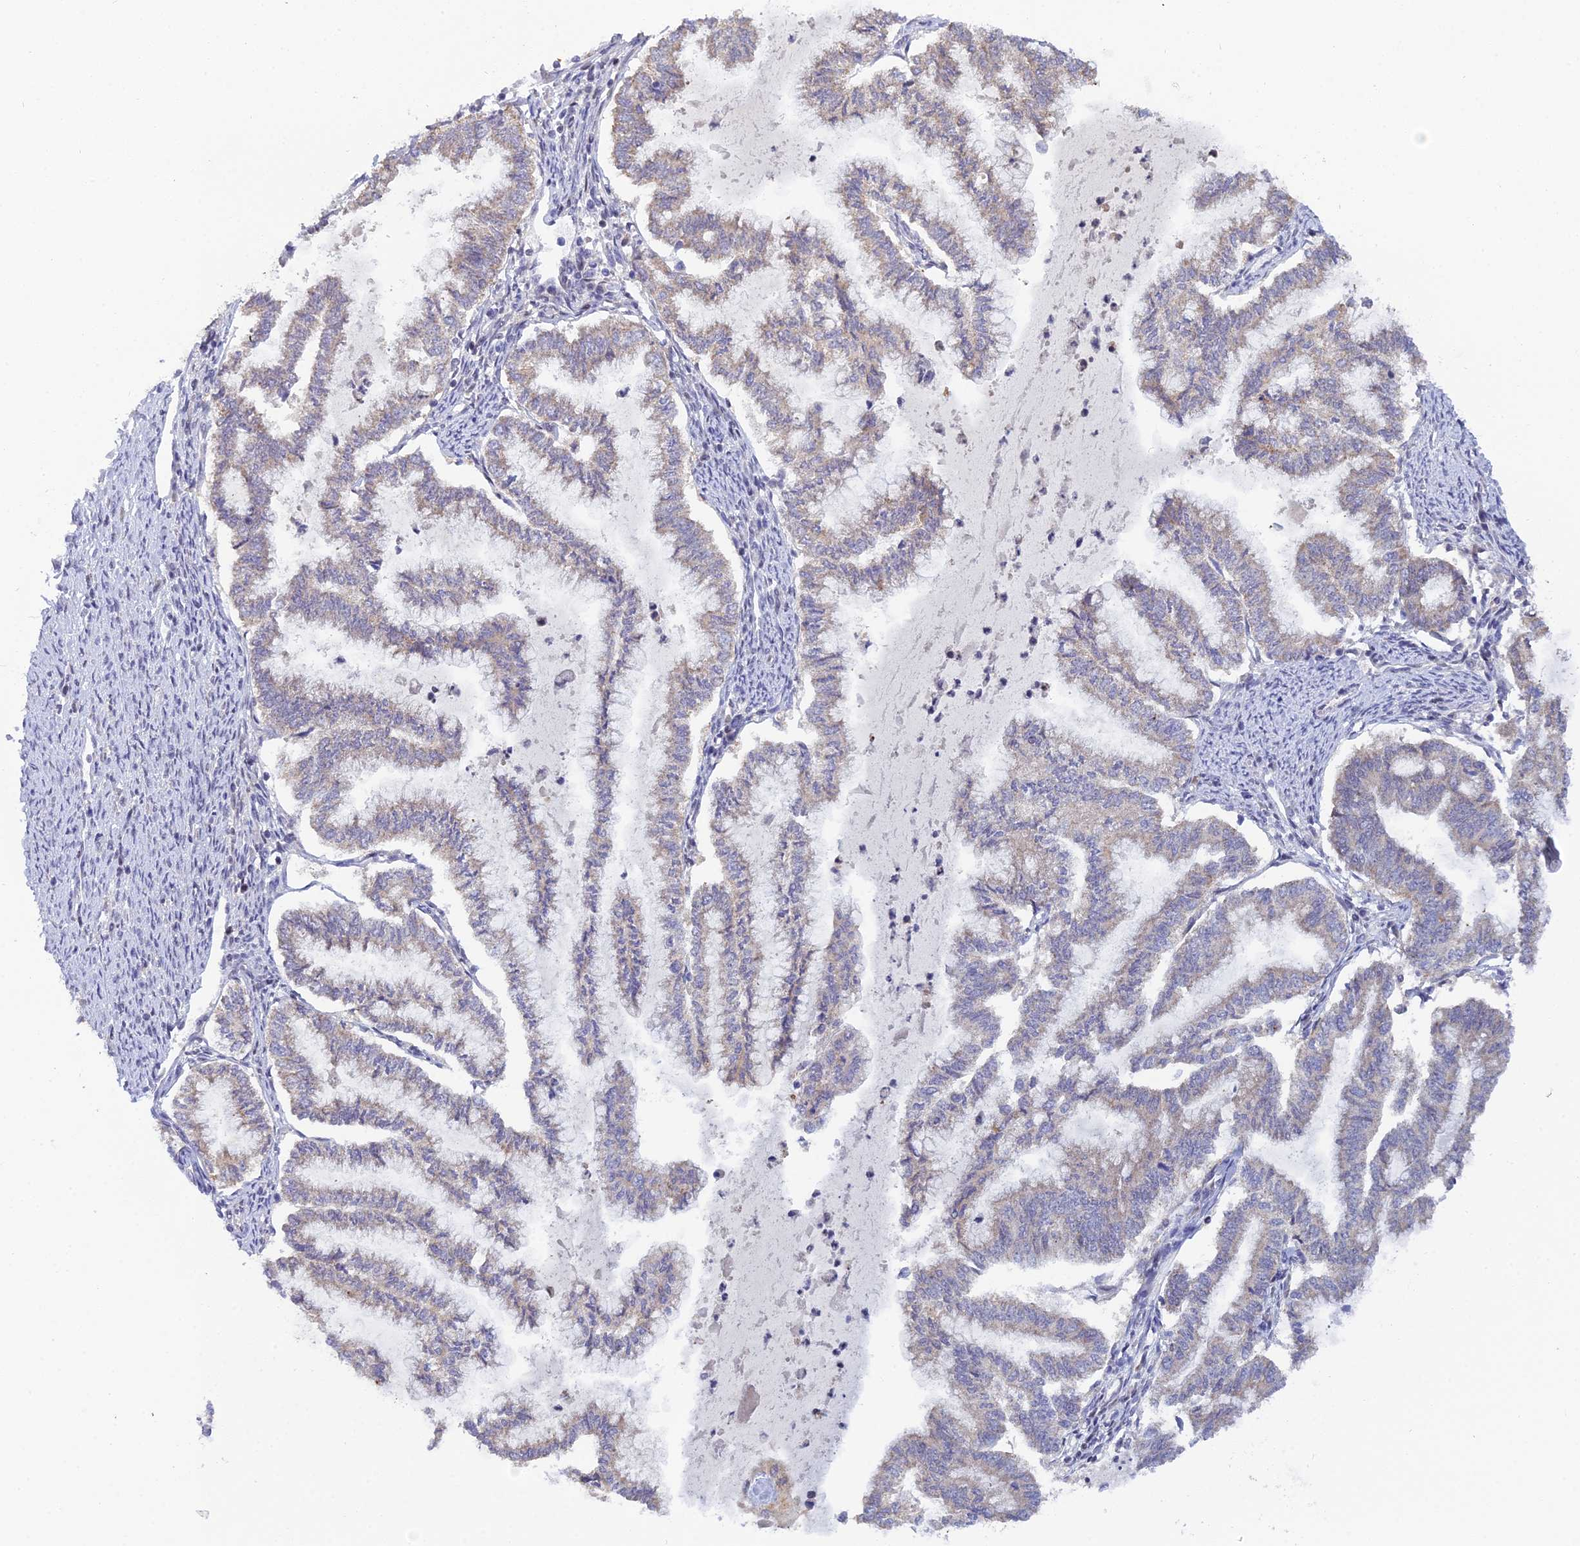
{"staining": {"intensity": "weak", "quantity": "25%-75%", "location": "cytoplasmic/membranous"}, "tissue": "endometrial cancer", "cell_type": "Tumor cells", "image_type": "cancer", "snomed": [{"axis": "morphology", "description": "Adenocarcinoma, NOS"}, {"axis": "topography", "description": "Endometrium"}], "caption": "Immunohistochemical staining of endometrial cancer (adenocarcinoma) shows weak cytoplasmic/membranous protein positivity in approximately 25%-75% of tumor cells.", "gene": "ELOA2", "patient": {"sex": "female", "age": 79}}